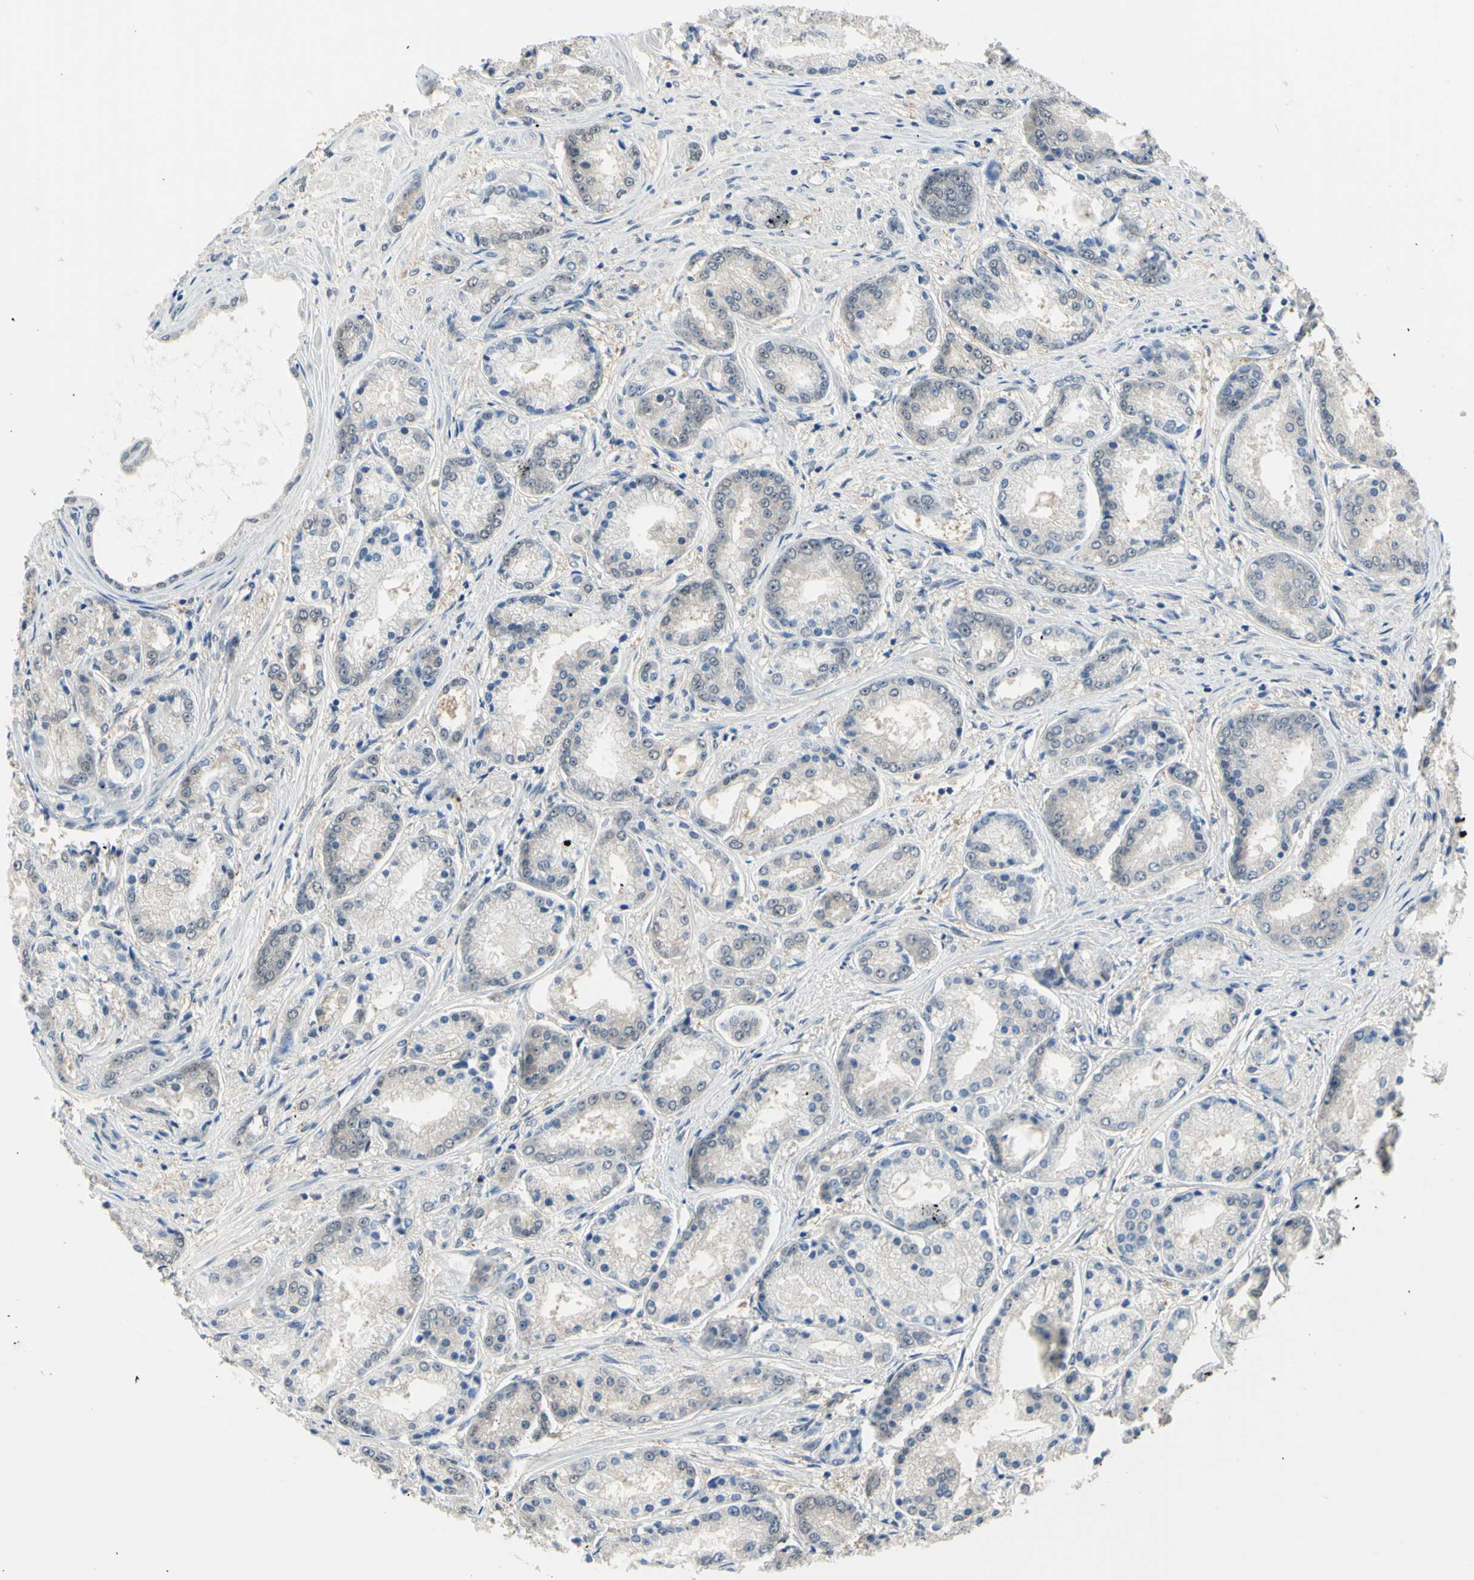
{"staining": {"intensity": "negative", "quantity": "none", "location": "none"}, "tissue": "prostate cancer", "cell_type": "Tumor cells", "image_type": "cancer", "snomed": [{"axis": "morphology", "description": "Adenocarcinoma, High grade"}, {"axis": "topography", "description": "Prostate"}], "caption": "Human prostate high-grade adenocarcinoma stained for a protein using immunohistochemistry demonstrates no expression in tumor cells.", "gene": "HSPA4", "patient": {"sex": "male", "age": 59}}